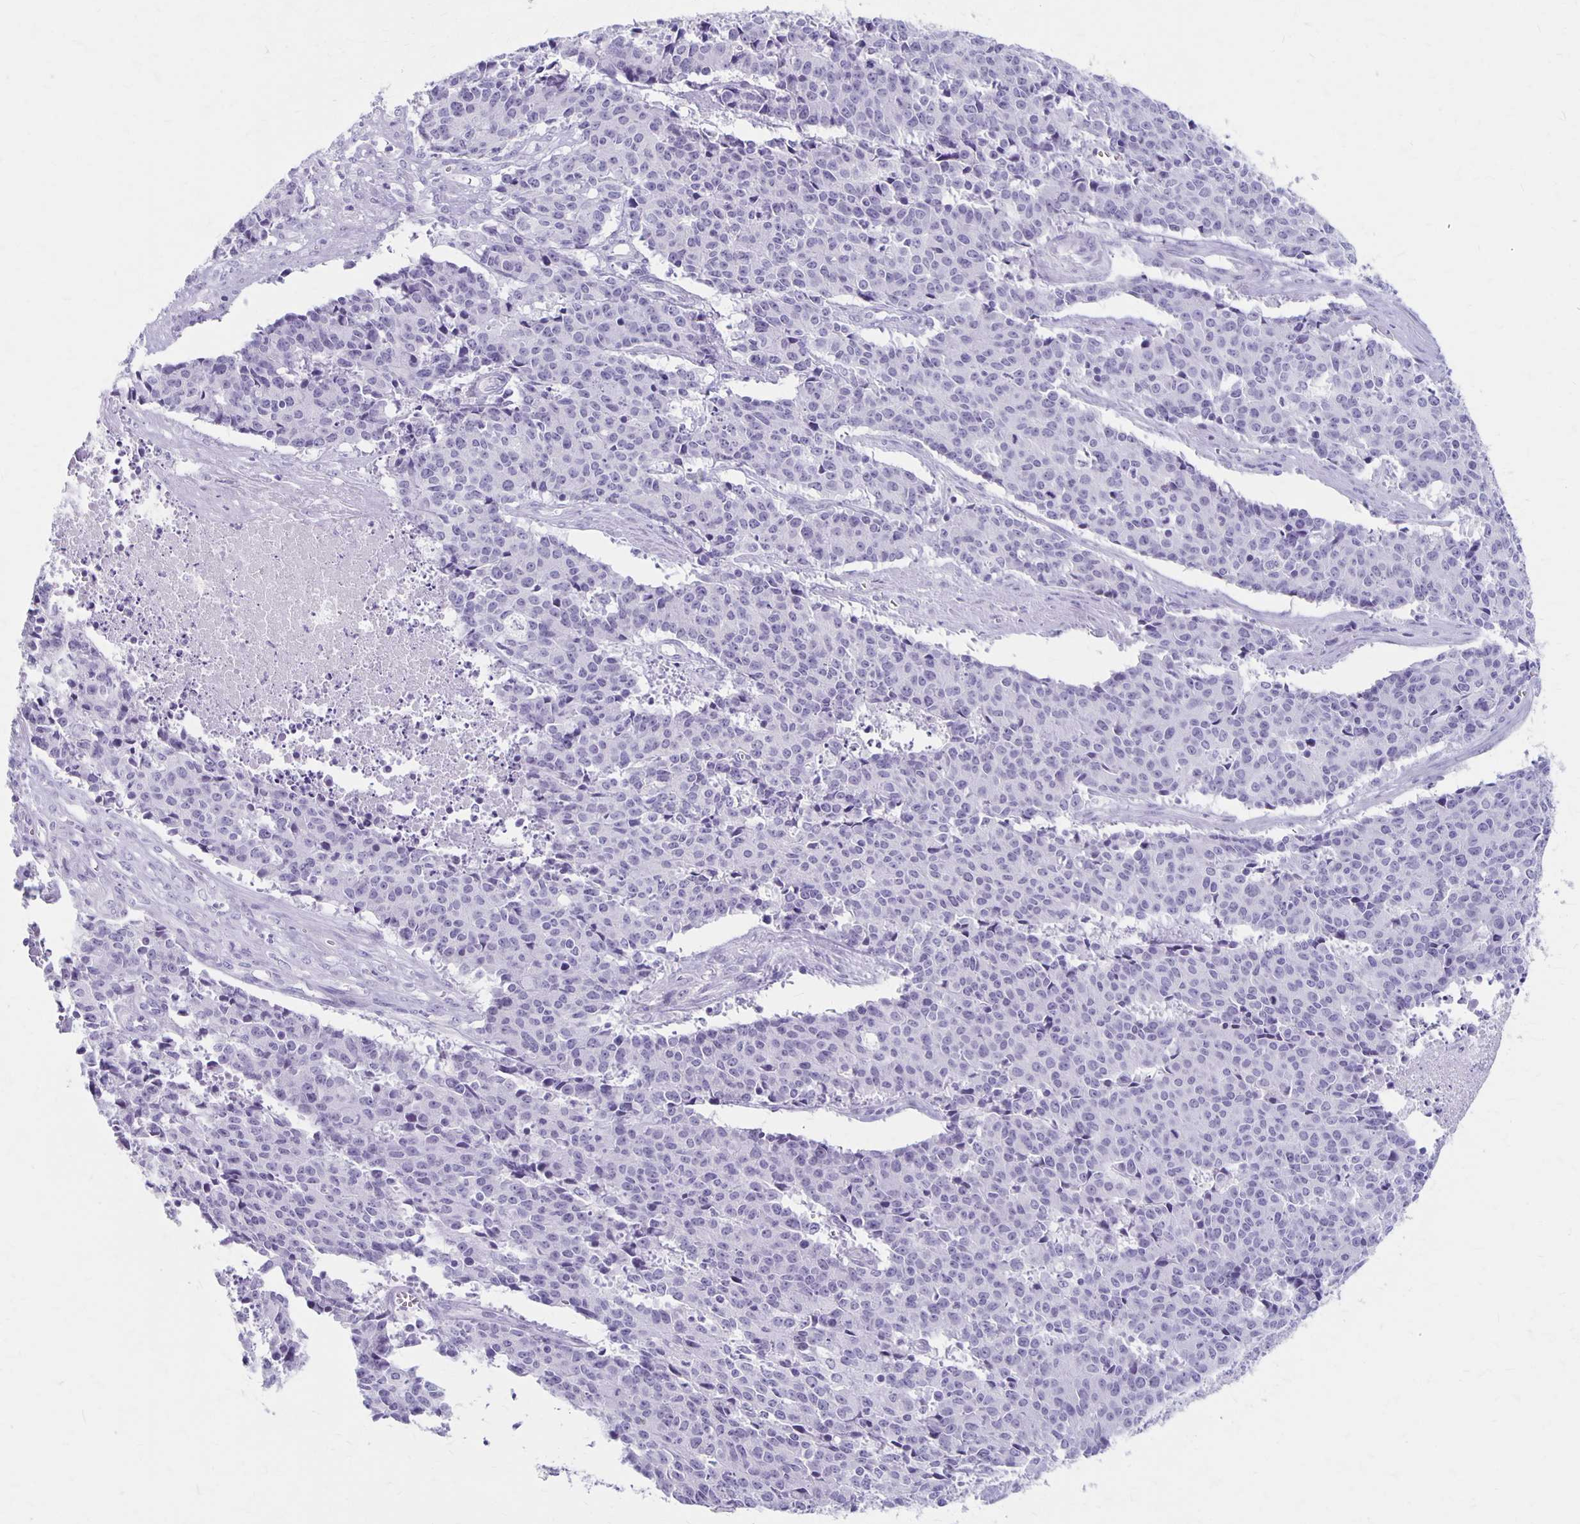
{"staining": {"intensity": "negative", "quantity": "none", "location": "none"}, "tissue": "cervical cancer", "cell_type": "Tumor cells", "image_type": "cancer", "snomed": [{"axis": "morphology", "description": "Squamous cell carcinoma, NOS"}, {"axis": "topography", "description": "Cervix"}], "caption": "Tumor cells show no significant expression in cervical cancer (squamous cell carcinoma).", "gene": "MAGEC2", "patient": {"sex": "female", "age": 28}}